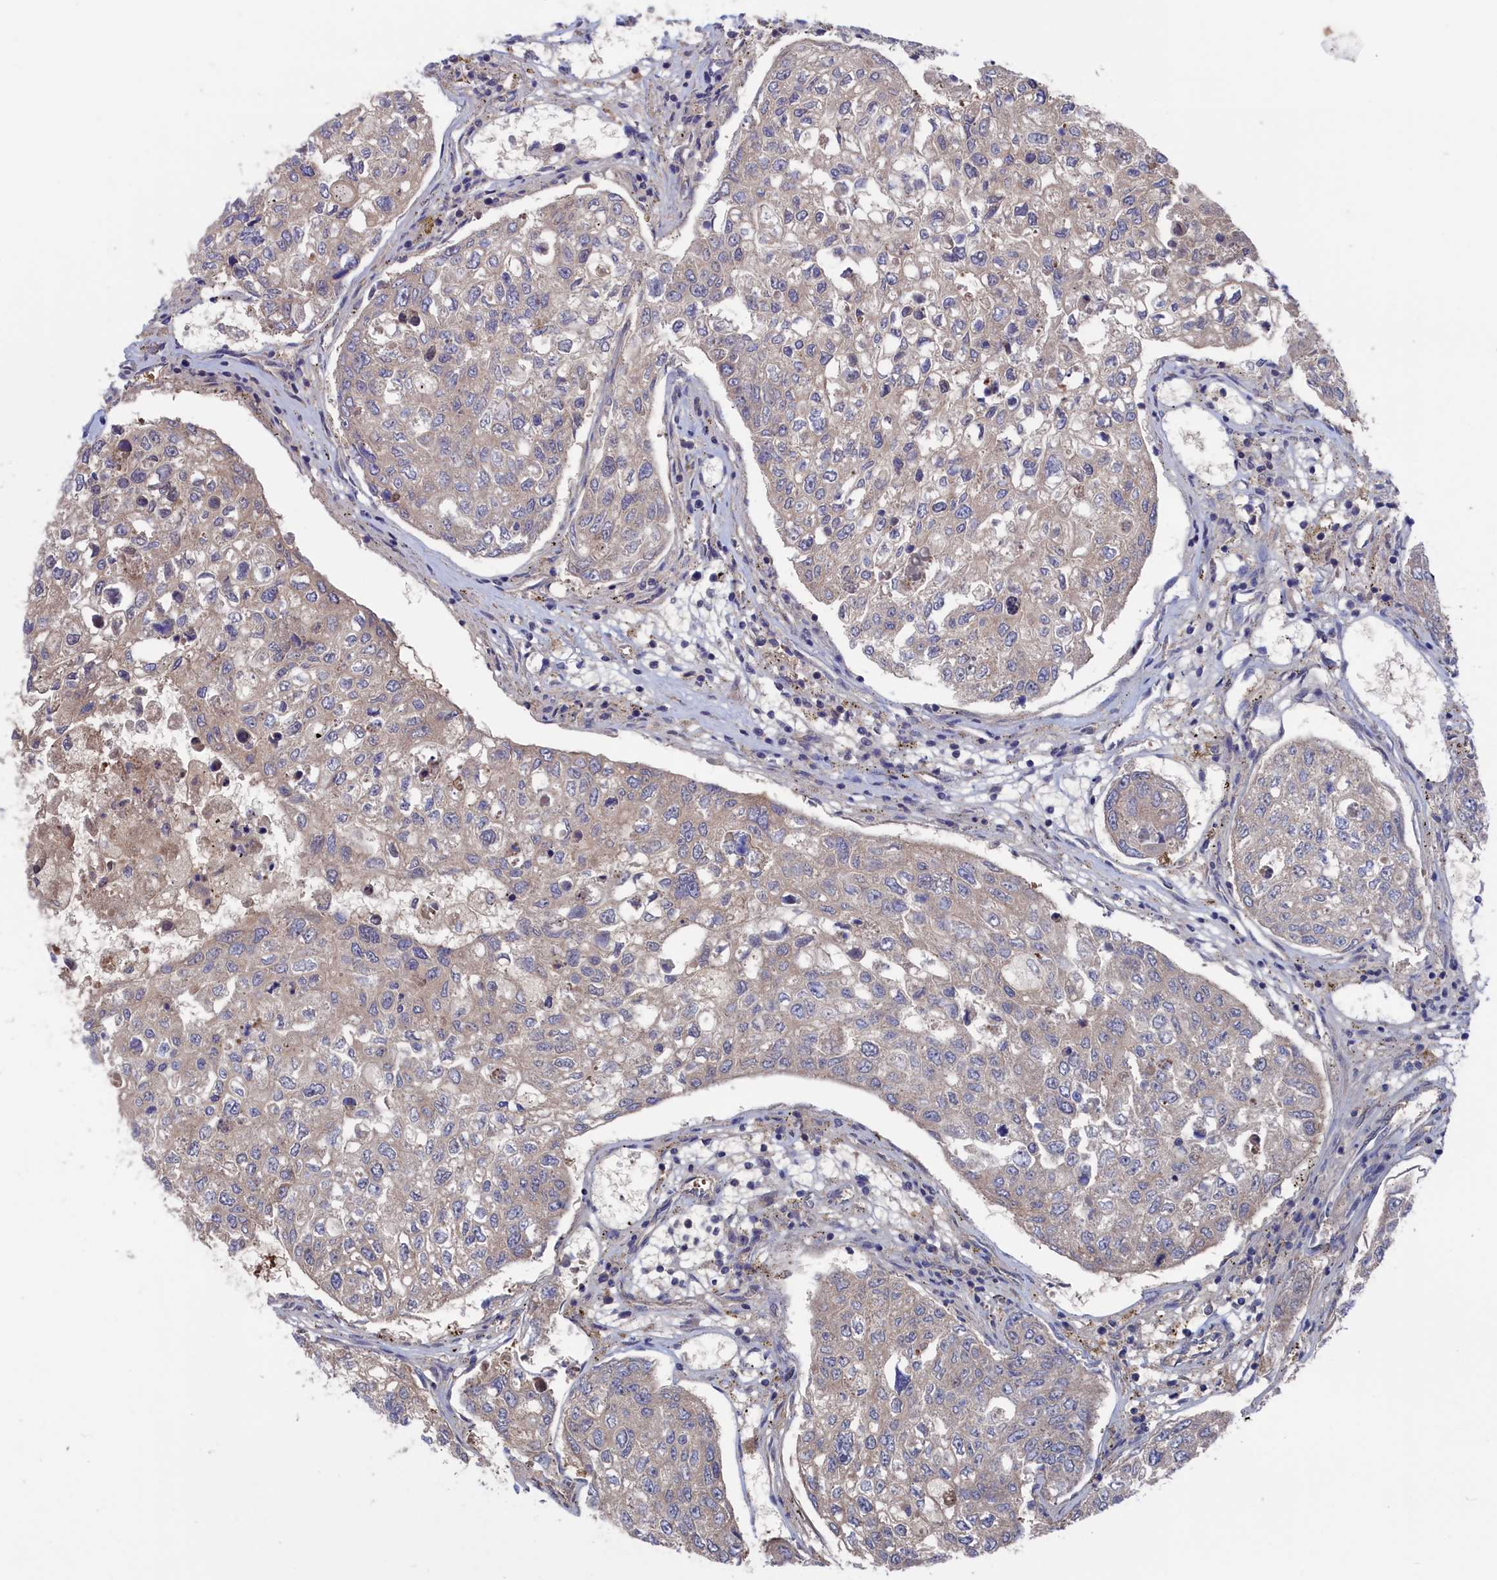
{"staining": {"intensity": "negative", "quantity": "none", "location": "none"}, "tissue": "urothelial cancer", "cell_type": "Tumor cells", "image_type": "cancer", "snomed": [{"axis": "morphology", "description": "Urothelial carcinoma, High grade"}, {"axis": "topography", "description": "Lymph node"}, {"axis": "topography", "description": "Urinary bladder"}], "caption": "This is an immunohistochemistry (IHC) histopathology image of urothelial carcinoma (high-grade). There is no expression in tumor cells.", "gene": "NUTF2", "patient": {"sex": "male", "age": 51}}